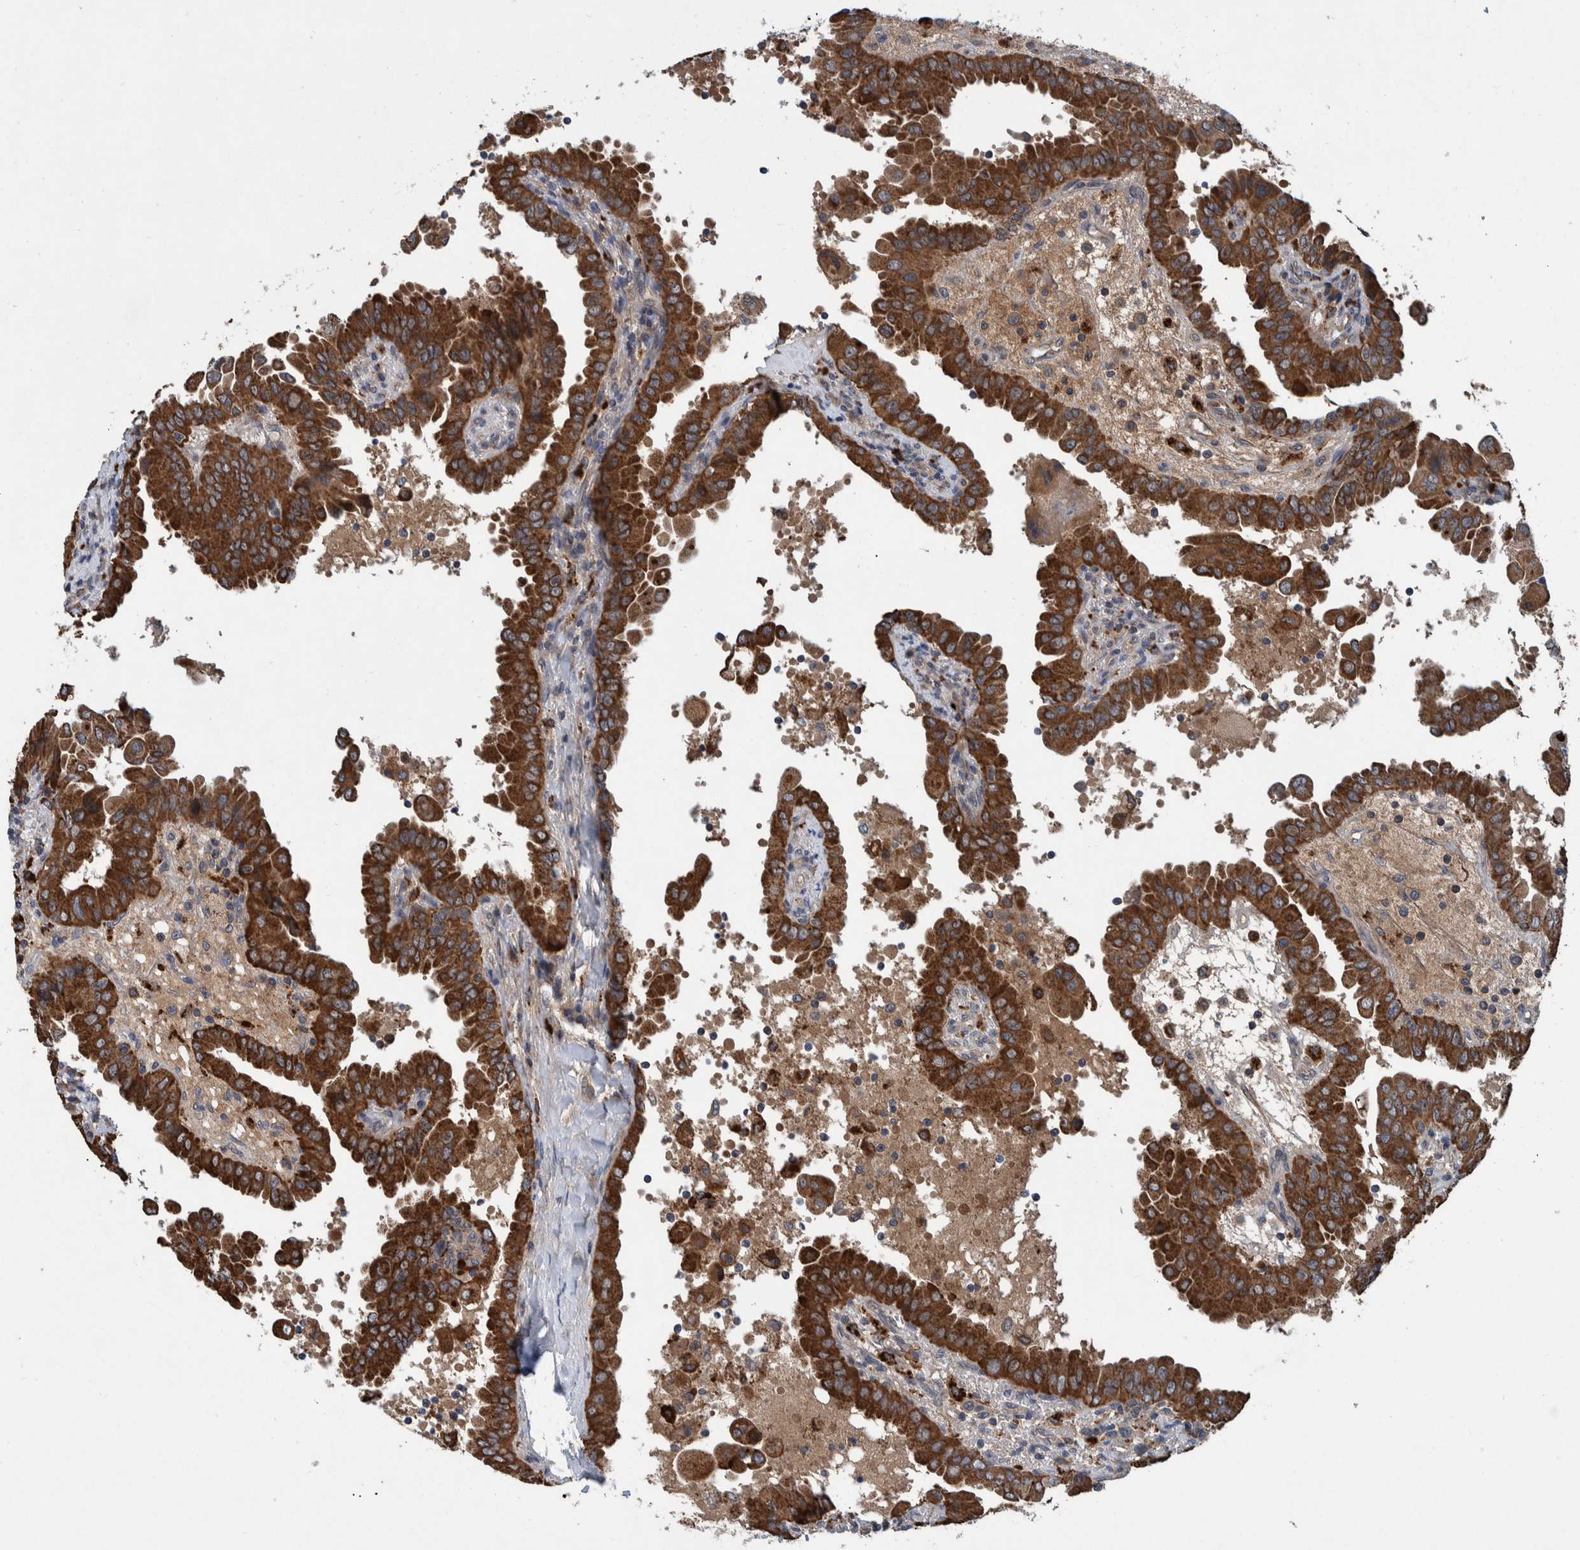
{"staining": {"intensity": "strong", "quantity": ">75%", "location": "cytoplasmic/membranous"}, "tissue": "thyroid cancer", "cell_type": "Tumor cells", "image_type": "cancer", "snomed": [{"axis": "morphology", "description": "Papillary adenocarcinoma, NOS"}, {"axis": "topography", "description": "Thyroid gland"}], "caption": "High-magnification brightfield microscopy of thyroid cancer stained with DAB (brown) and counterstained with hematoxylin (blue). tumor cells exhibit strong cytoplasmic/membranous staining is seen in about>75% of cells. The protein of interest is stained brown, and the nuclei are stained in blue (DAB IHC with brightfield microscopy, high magnification).", "gene": "ITIH3", "patient": {"sex": "male", "age": 33}}